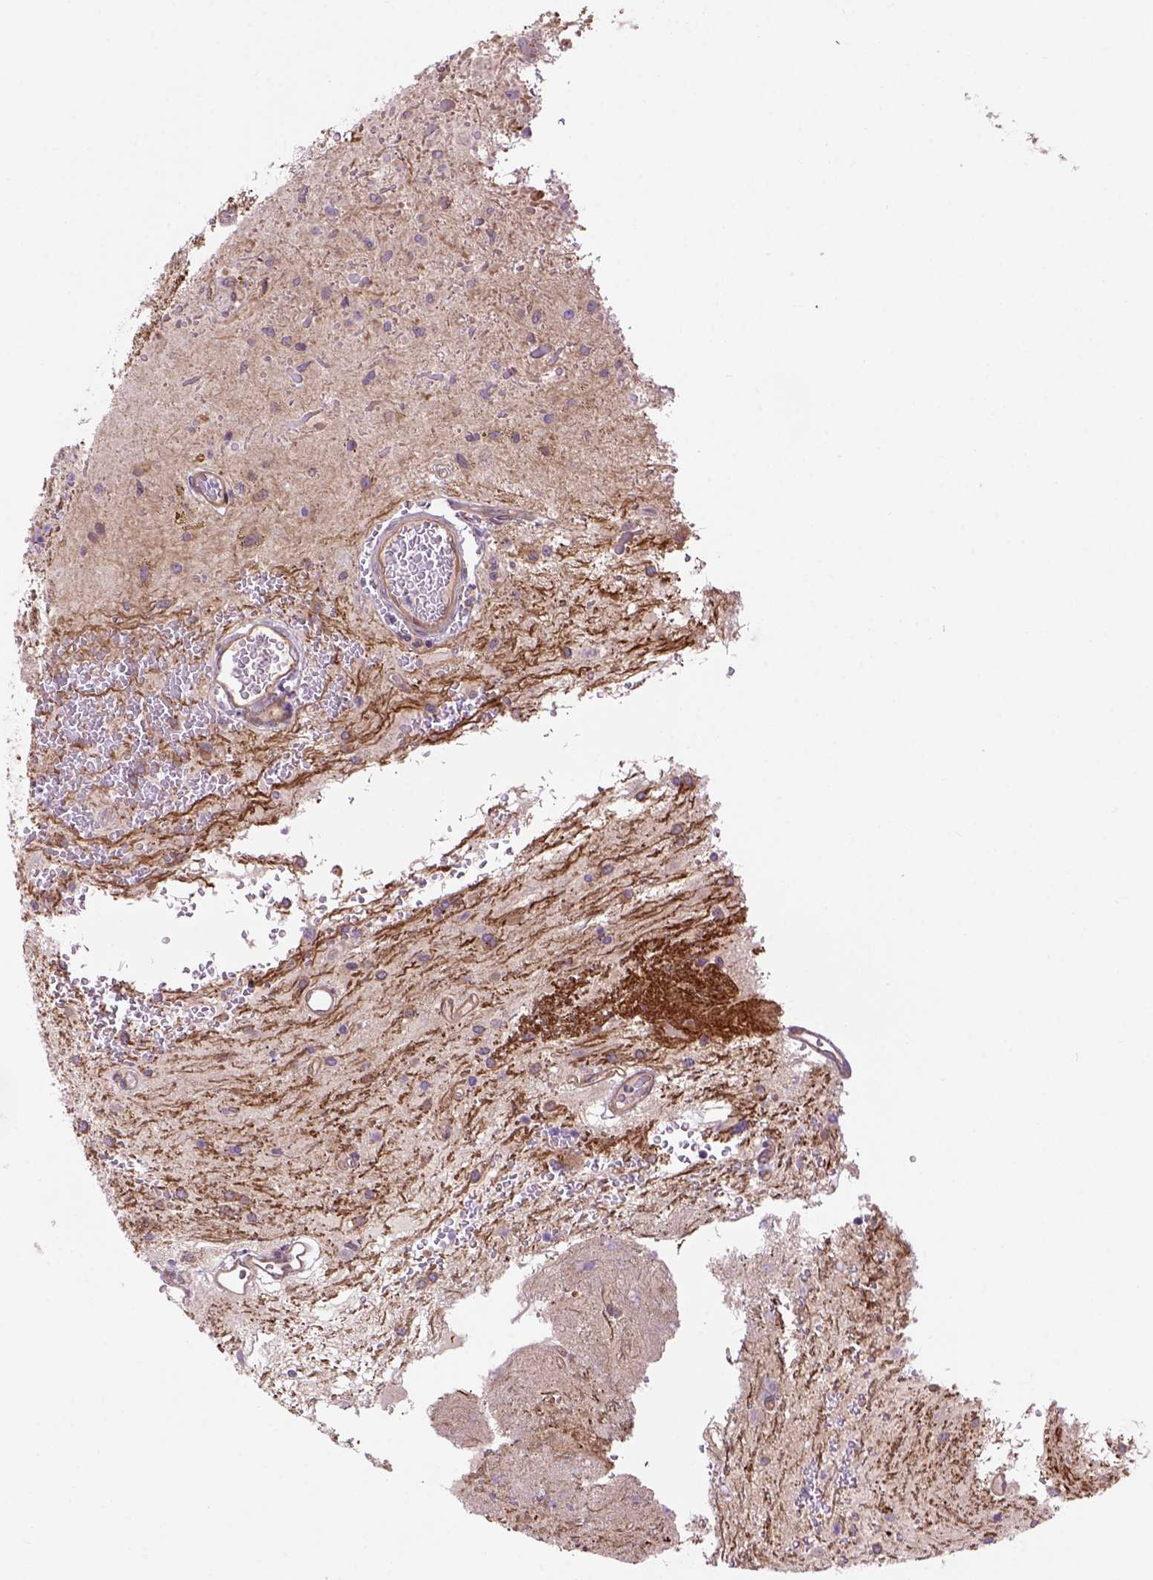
{"staining": {"intensity": "negative", "quantity": "none", "location": "none"}, "tissue": "glioma", "cell_type": "Tumor cells", "image_type": "cancer", "snomed": [{"axis": "morphology", "description": "Glioma, malignant, Low grade"}, {"axis": "topography", "description": "Cerebellum"}], "caption": "Tumor cells are negative for brown protein staining in glioma.", "gene": "CASKIN2", "patient": {"sex": "female", "age": 14}}